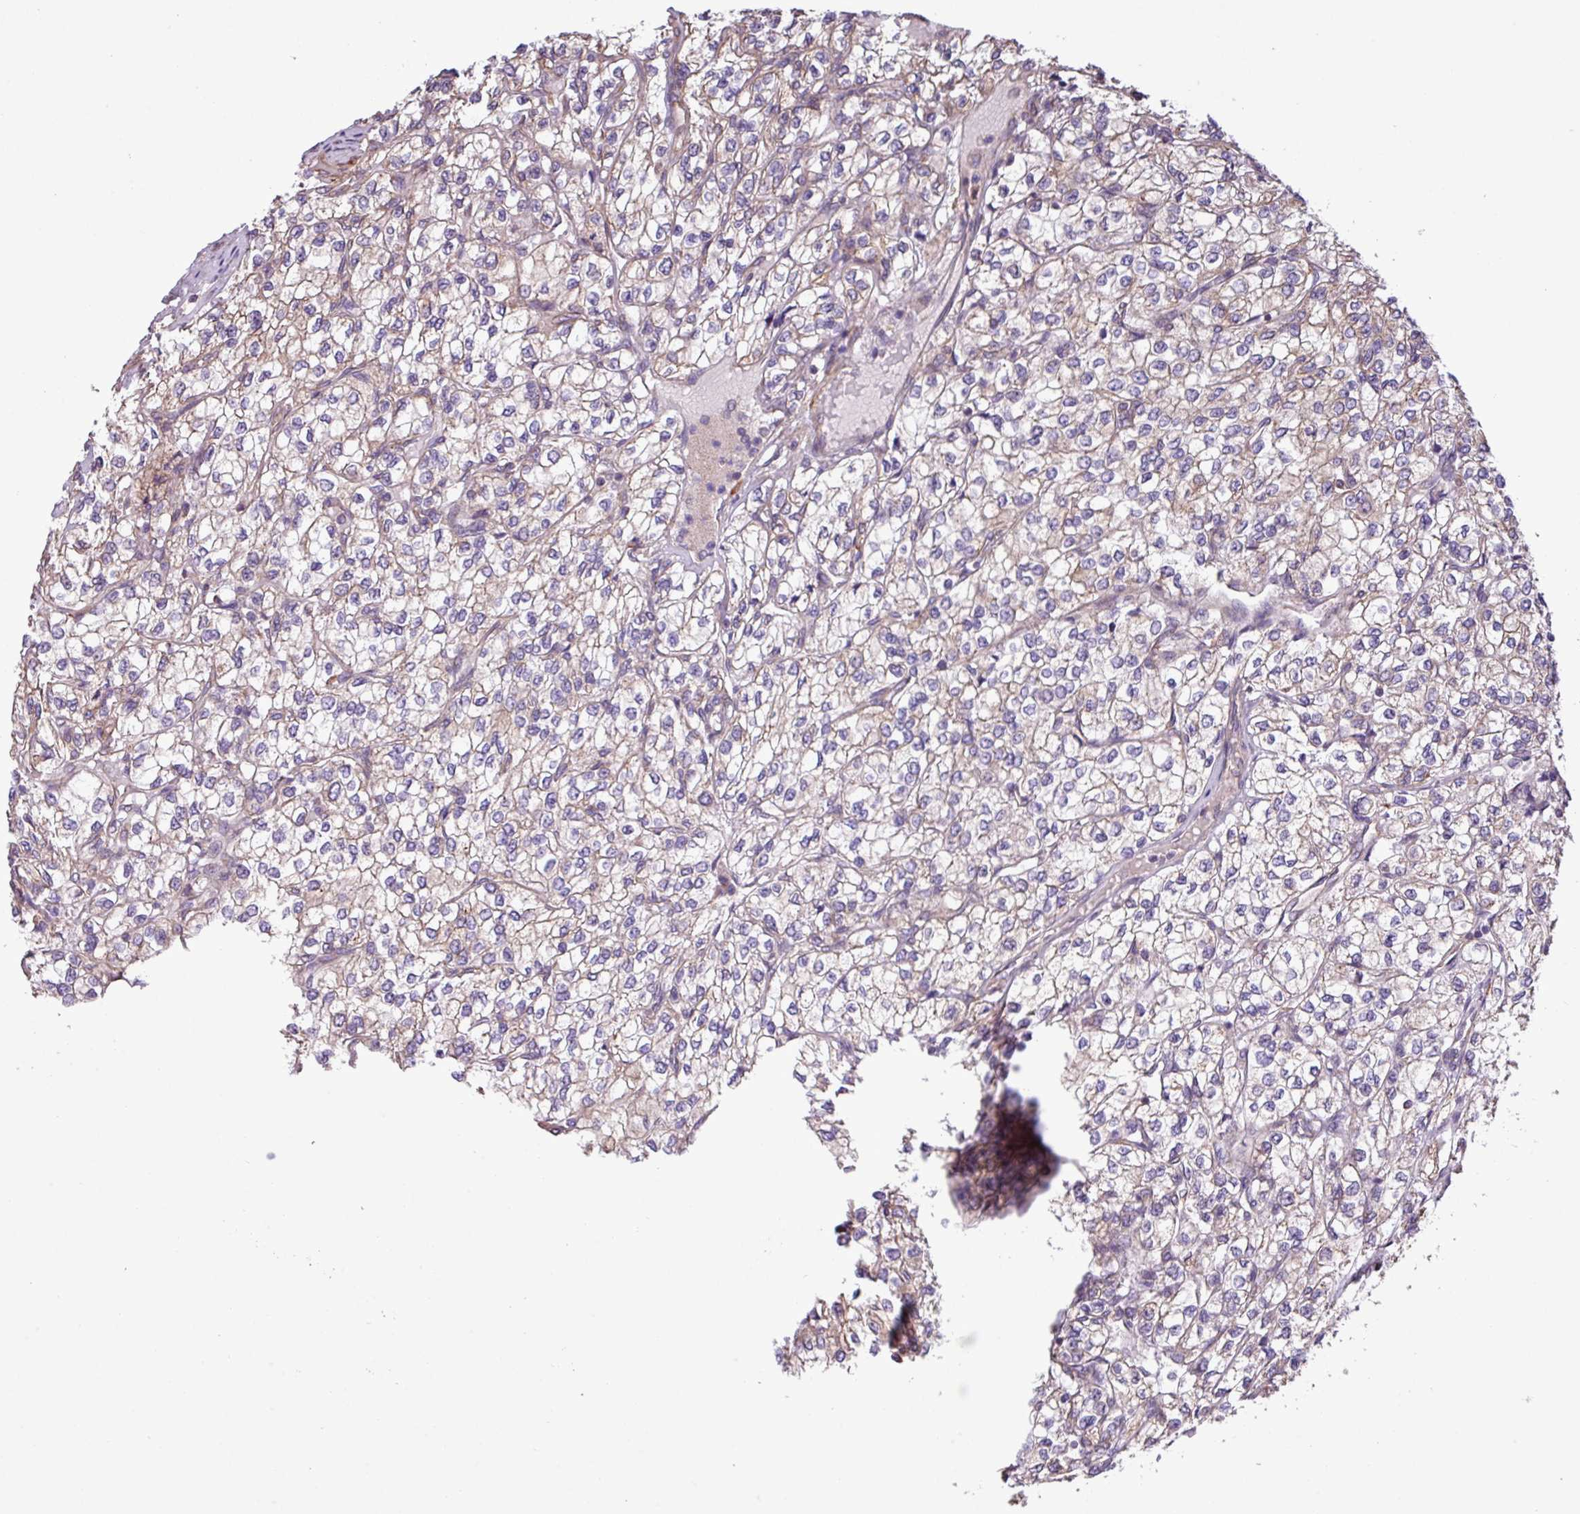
{"staining": {"intensity": "weak", "quantity": "<25%", "location": "cytoplasmic/membranous"}, "tissue": "renal cancer", "cell_type": "Tumor cells", "image_type": "cancer", "snomed": [{"axis": "morphology", "description": "Adenocarcinoma, NOS"}, {"axis": "topography", "description": "Kidney"}], "caption": "This is an immunohistochemistry photomicrograph of adenocarcinoma (renal). There is no expression in tumor cells.", "gene": "MEGF6", "patient": {"sex": "male", "age": 80}}